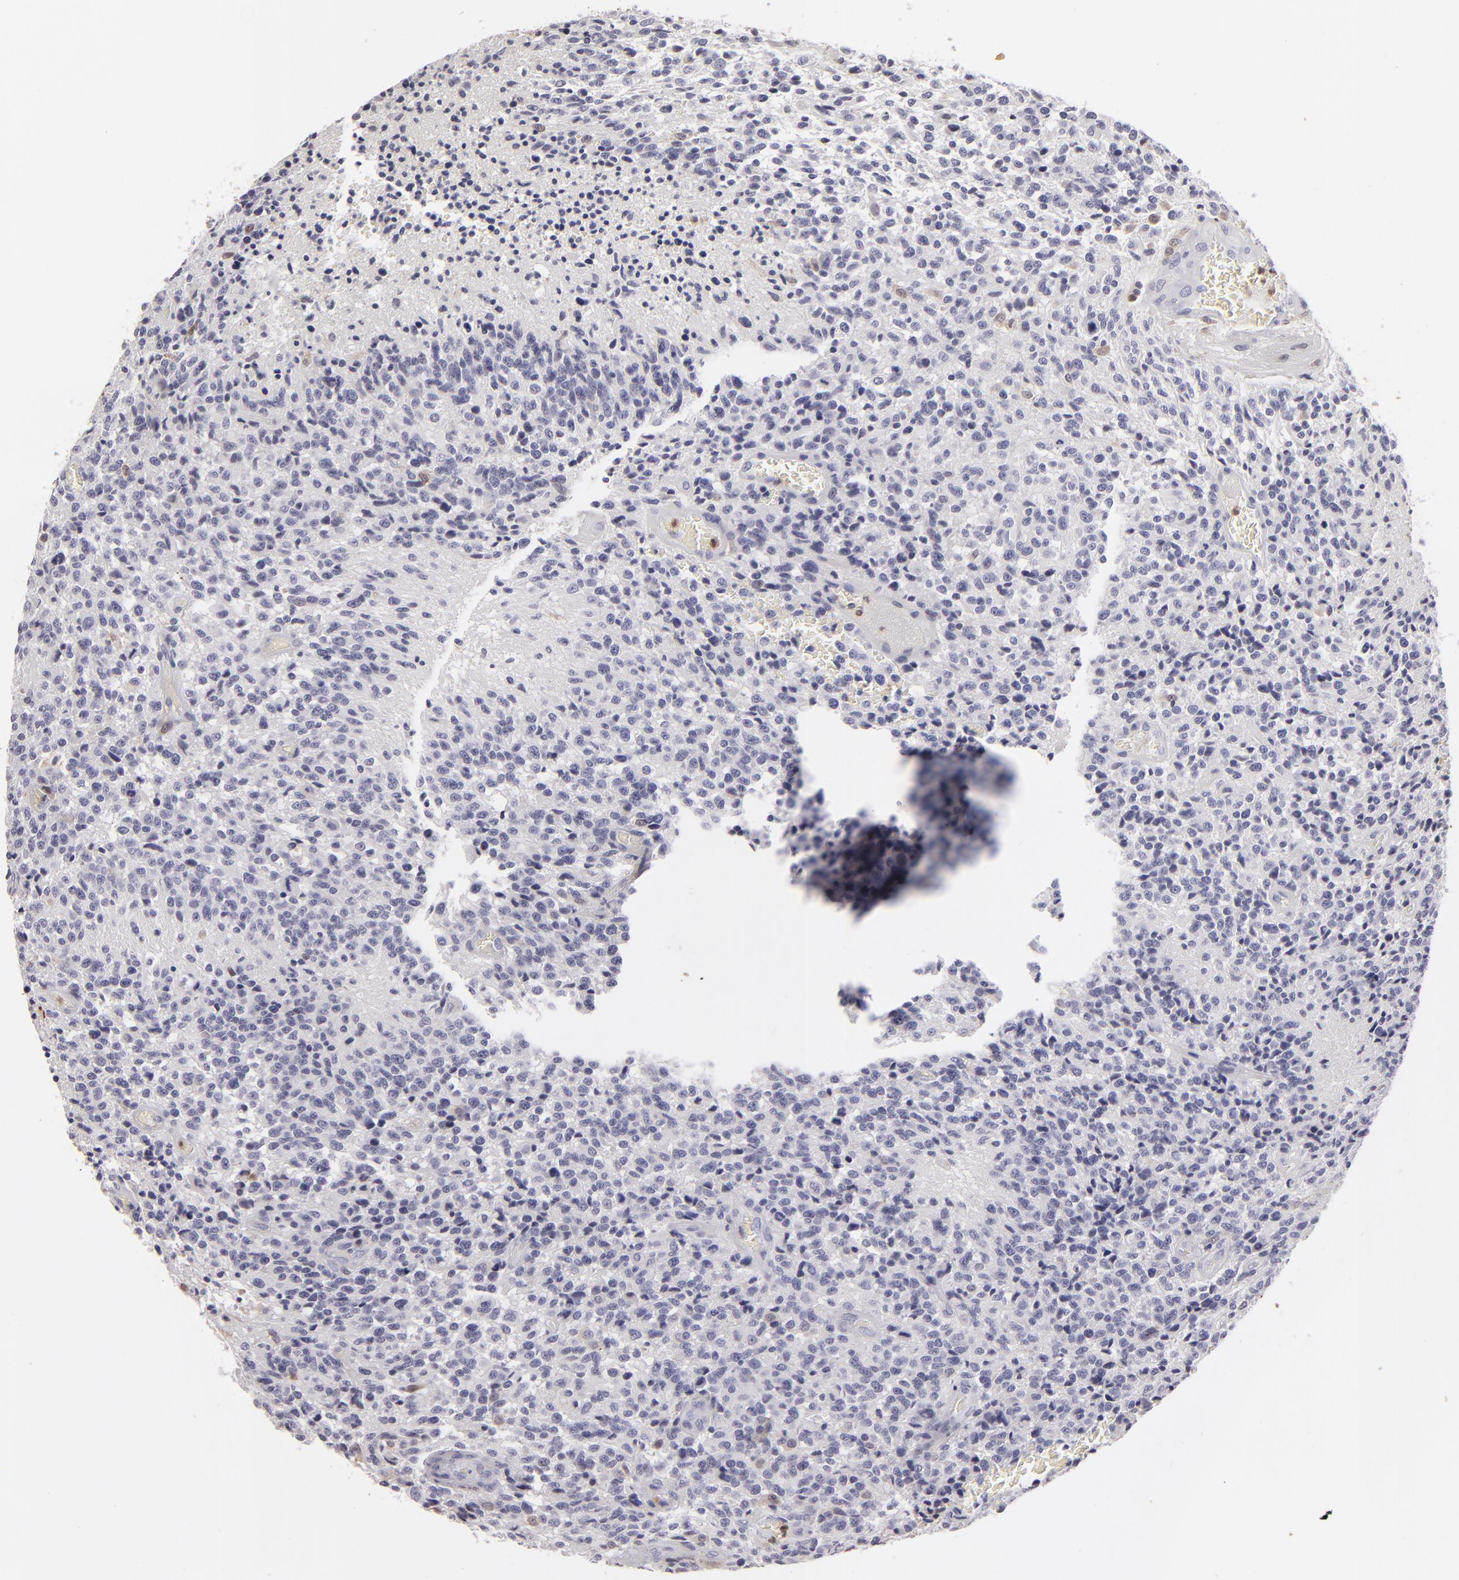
{"staining": {"intensity": "negative", "quantity": "none", "location": "none"}, "tissue": "glioma", "cell_type": "Tumor cells", "image_type": "cancer", "snomed": [{"axis": "morphology", "description": "Glioma, malignant, High grade"}, {"axis": "topography", "description": "Brain"}], "caption": "DAB (3,3'-diaminobenzidine) immunohistochemical staining of human glioma displays no significant staining in tumor cells.", "gene": "S100A2", "patient": {"sex": "male", "age": 36}}